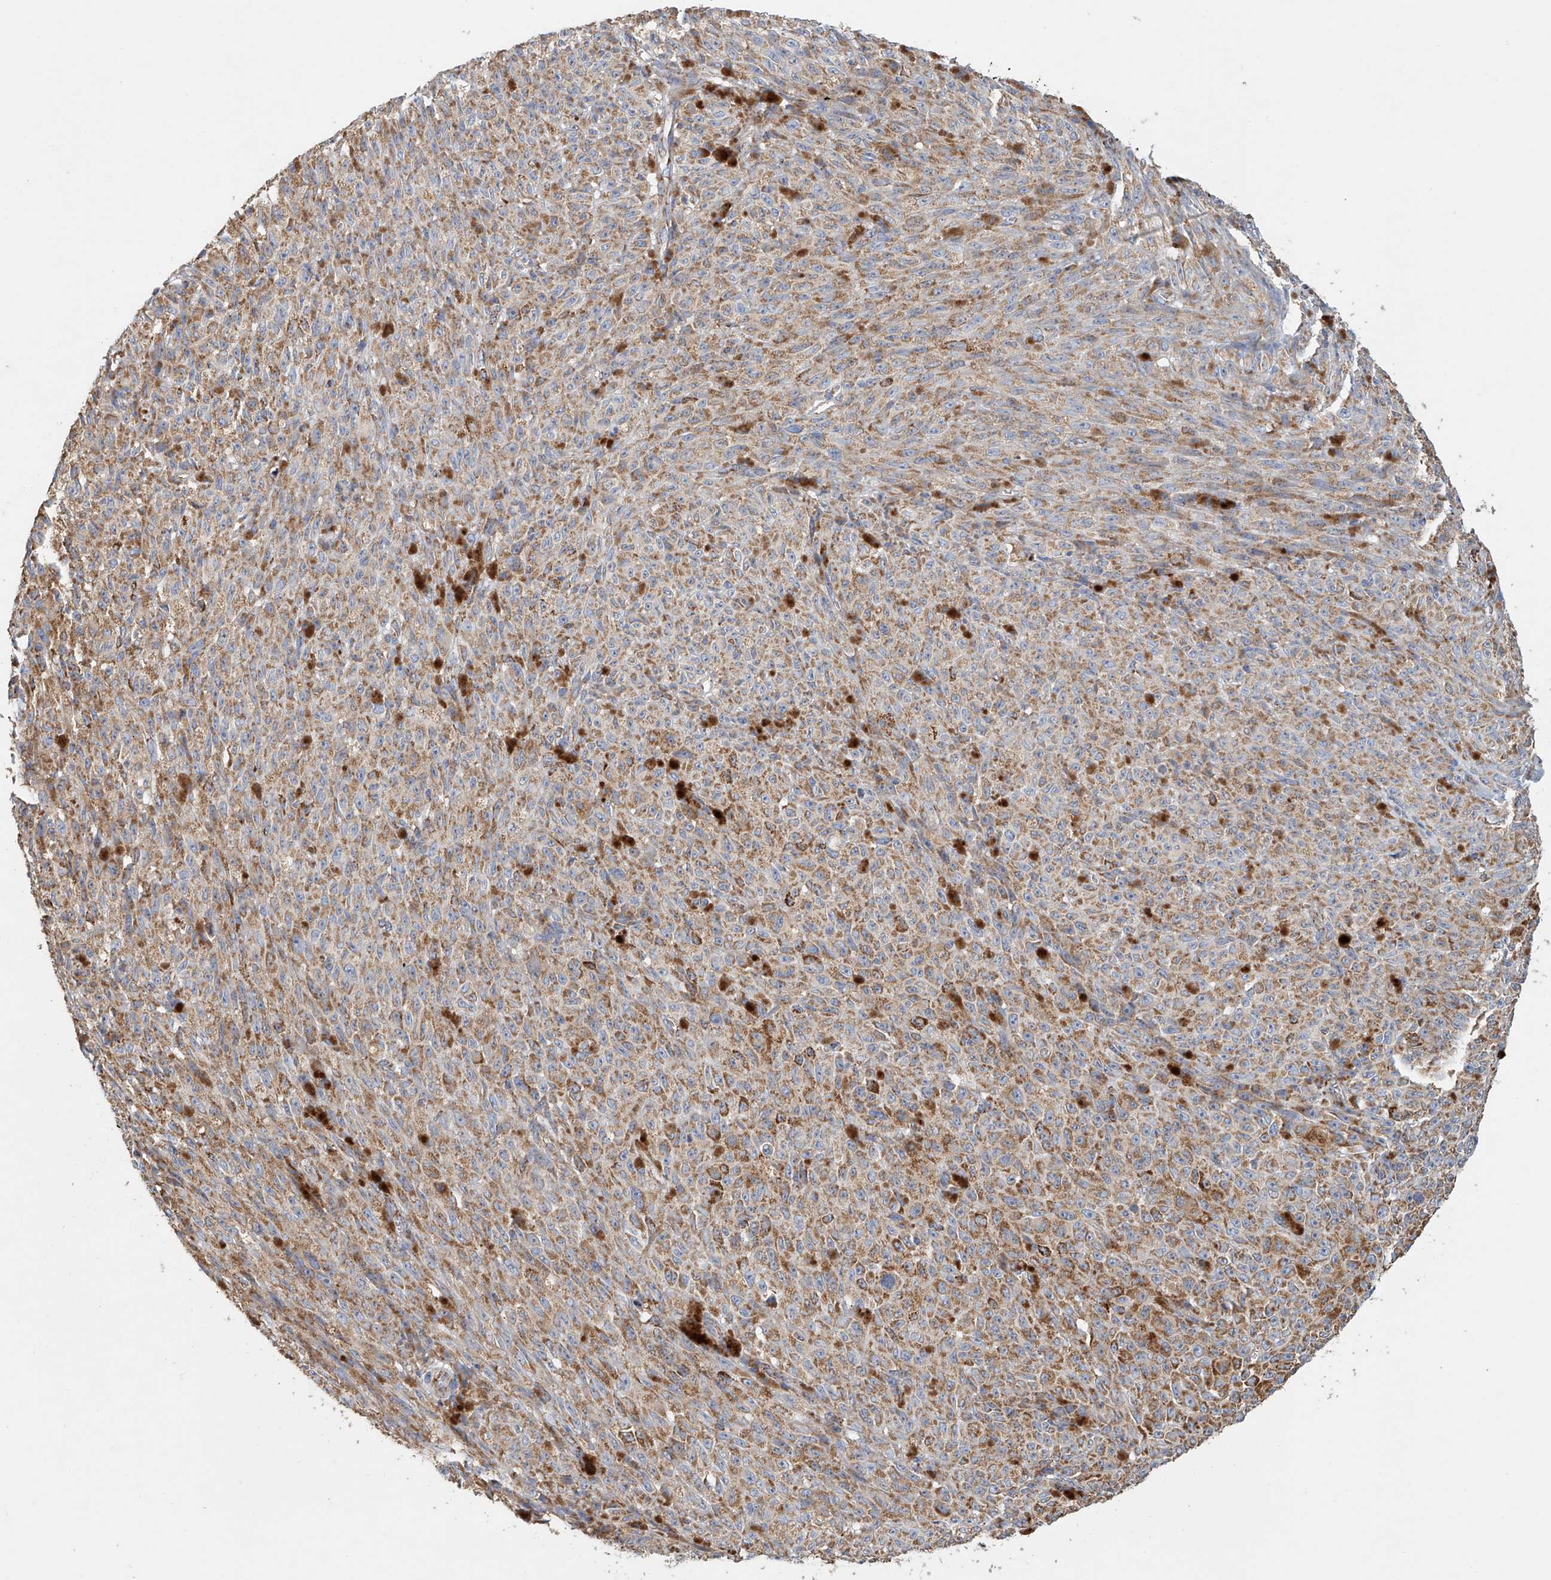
{"staining": {"intensity": "moderate", "quantity": "25%-75%", "location": "cytoplasmic/membranous"}, "tissue": "melanoma", "cell_type": "Tumor cells", "image_type": "cancer", "snomed": [{"axis": "morphology", "description": "Malignant melanoma, NOS"}, {"axis": "topography", "description": "Skin"}], "caption": "The photomicrograph exhibits staining of malignant melanoma, revealing moderate cytoplasmic/membranous protein staining (brown color) within tumor cells.", "gene": "MCL1", "patient": {"sex": "female", "age": 82}}